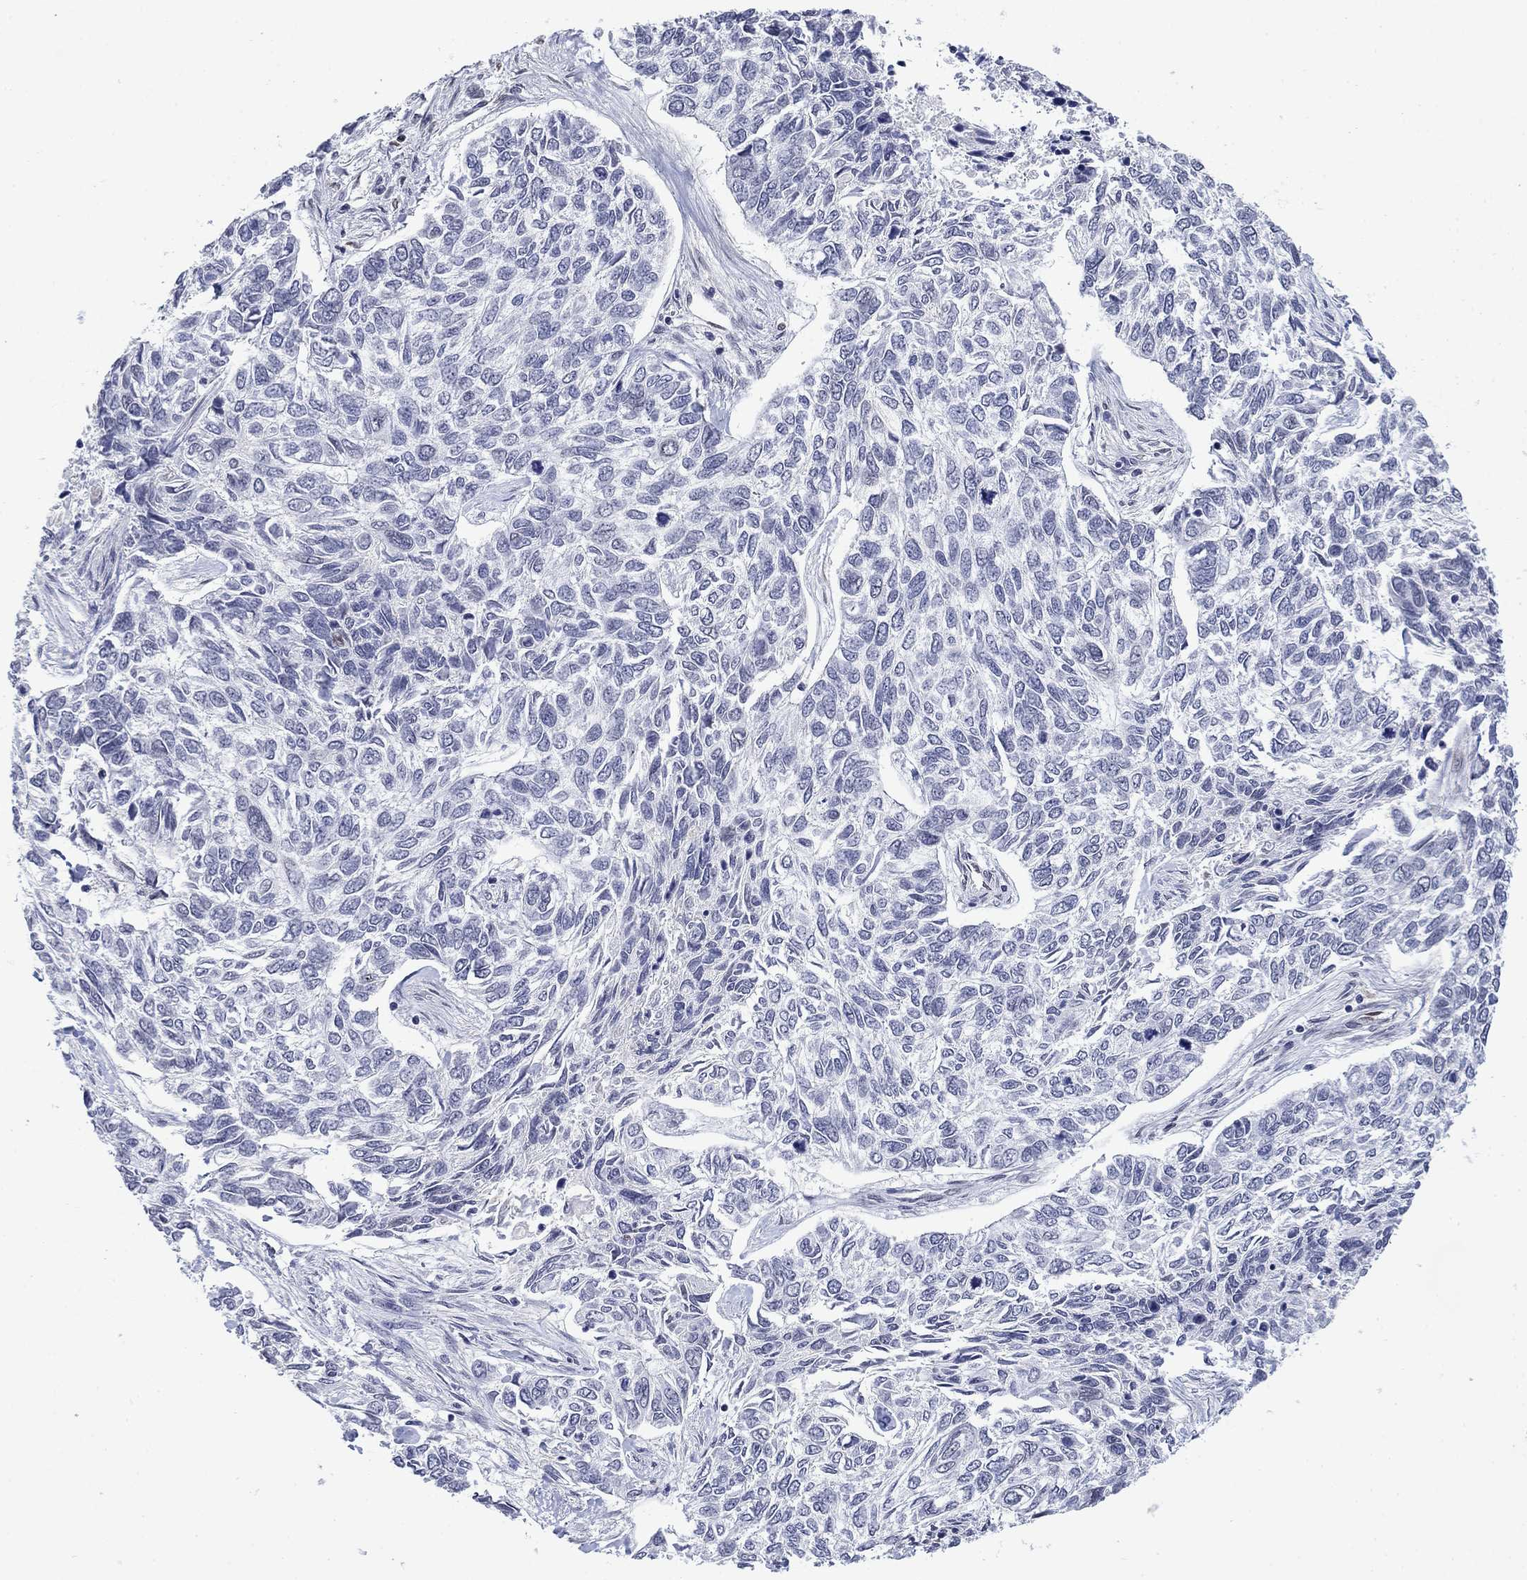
{"staining": {"intensity": "negative", "quantity": "none", "location": "none"}, "tissue": "skin cancer", "cell_type": "Tumor cells", "image_type": "cancer", "snomed": [{"axis": "morphology", "description": "Basal cell carcinoma"}, {"axis": "topography", "description": "Skin"}], "caption": "High magnification brightfield microscopy of basal cell carcinoma (skin) stained with DAB (3,3'-diaminobenzidine) (brown) and counterstained with hematoxylin (blue): tumor cells show no significant expression. (Stains: DAB (3,3'-diaminobenzidine) immunohistochemistry (IHC) with hematoxylin counter stain, Microscopy: brightfield microscopy at high magnification).", "gene": "TOR1AIP1", "patient": {"sex": "female", "age": 65}}